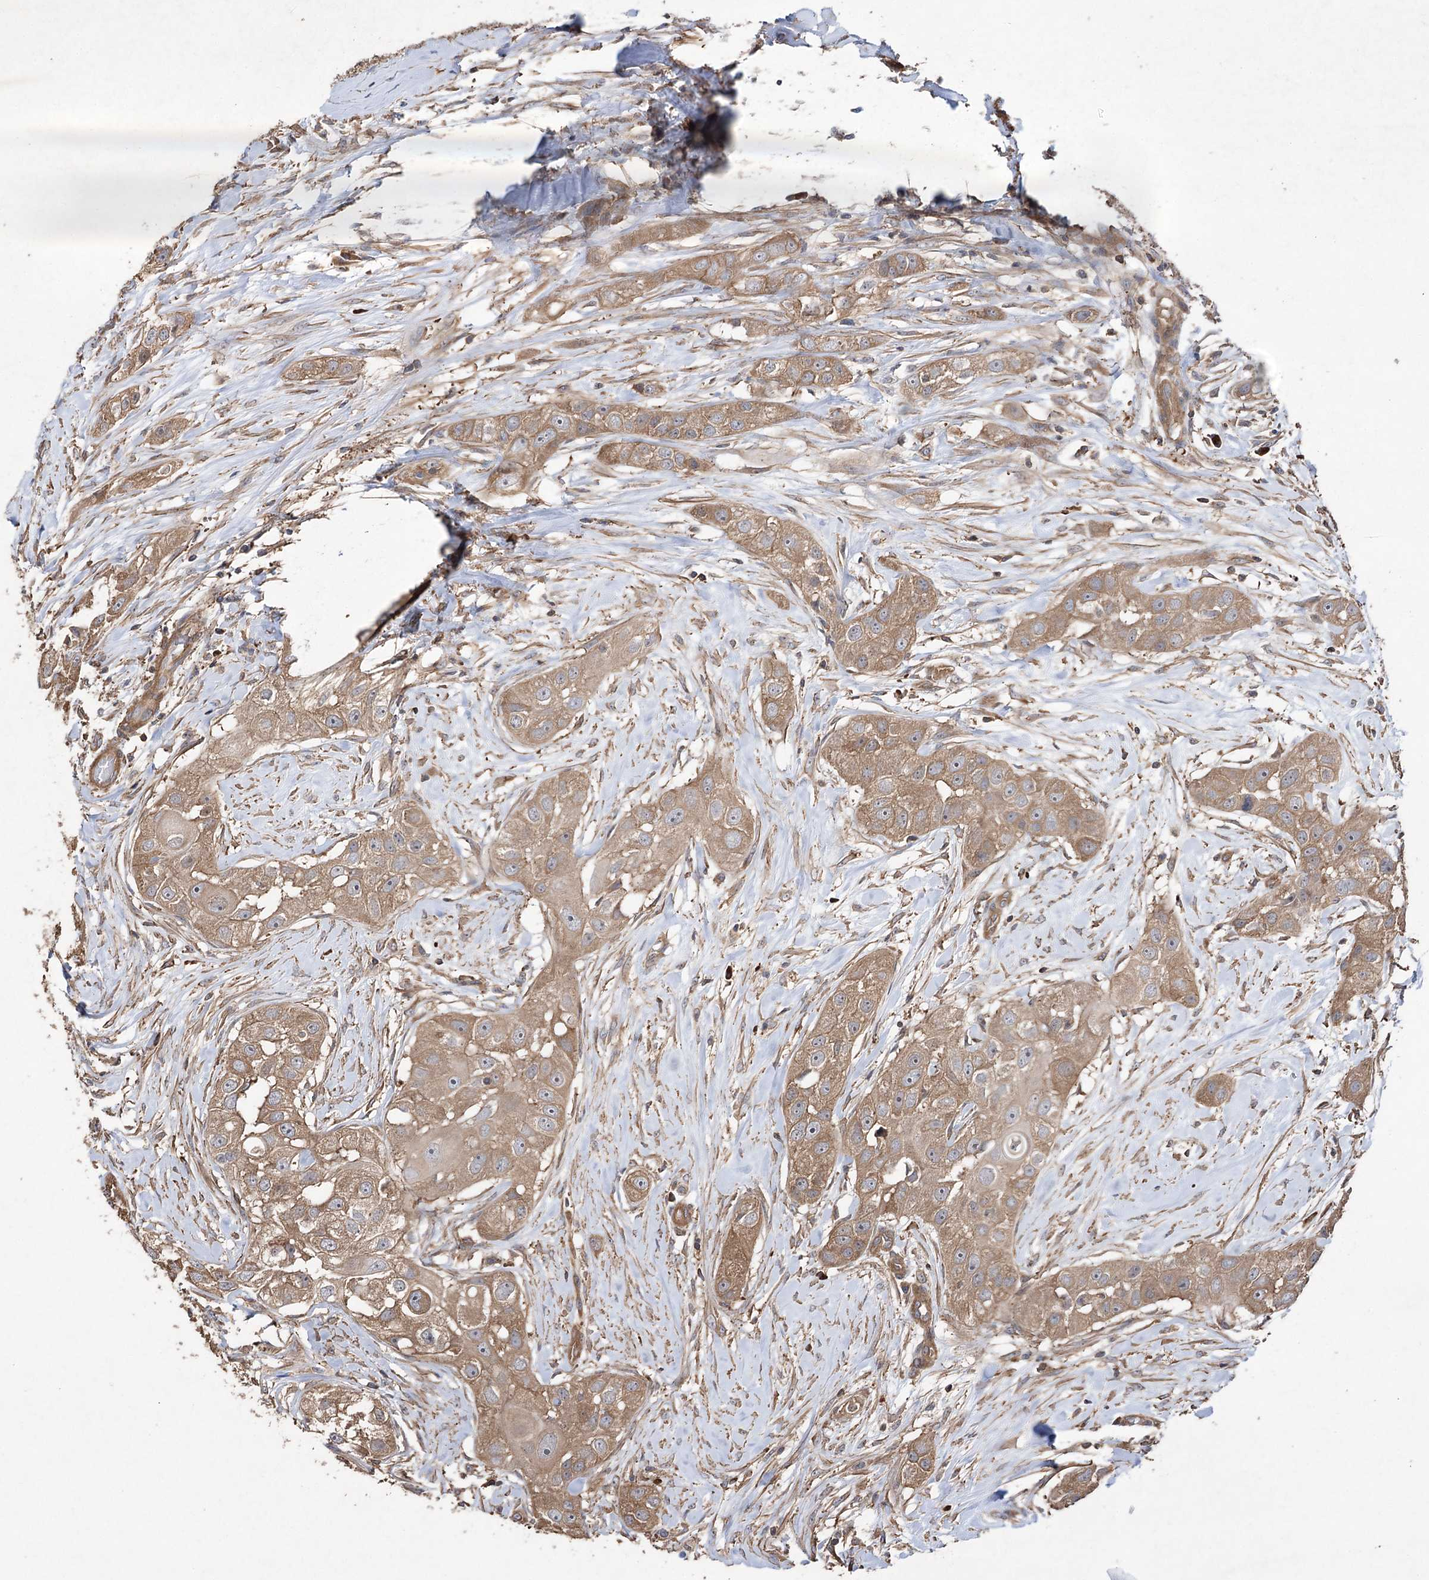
{"staining": {"intensity": "moderate", "quantity": ">75%", "location": "cytoplasmic/membranous"}, "tissue": "head and neck cancer", "cell_type": "Tumor cells", "image_type": "cancer", "snomed": [{"axis": "morphology", "description": "Normal tissue, NOS"}, {"axis": "morphology", "description": "Squamous cell carcinoma, NOS"}, {"axis": "topography", "description": "Skeletal muscle"}, {"axis": "topography", "description": "Head-Neck"}], "caption": "A brown stain labels moderate cytoplasmic/membranous positivity of a protein in human head and neck cancer tumor cells.", "gene": "LARS2", "patient": {"sex": "male", "age": 51}}